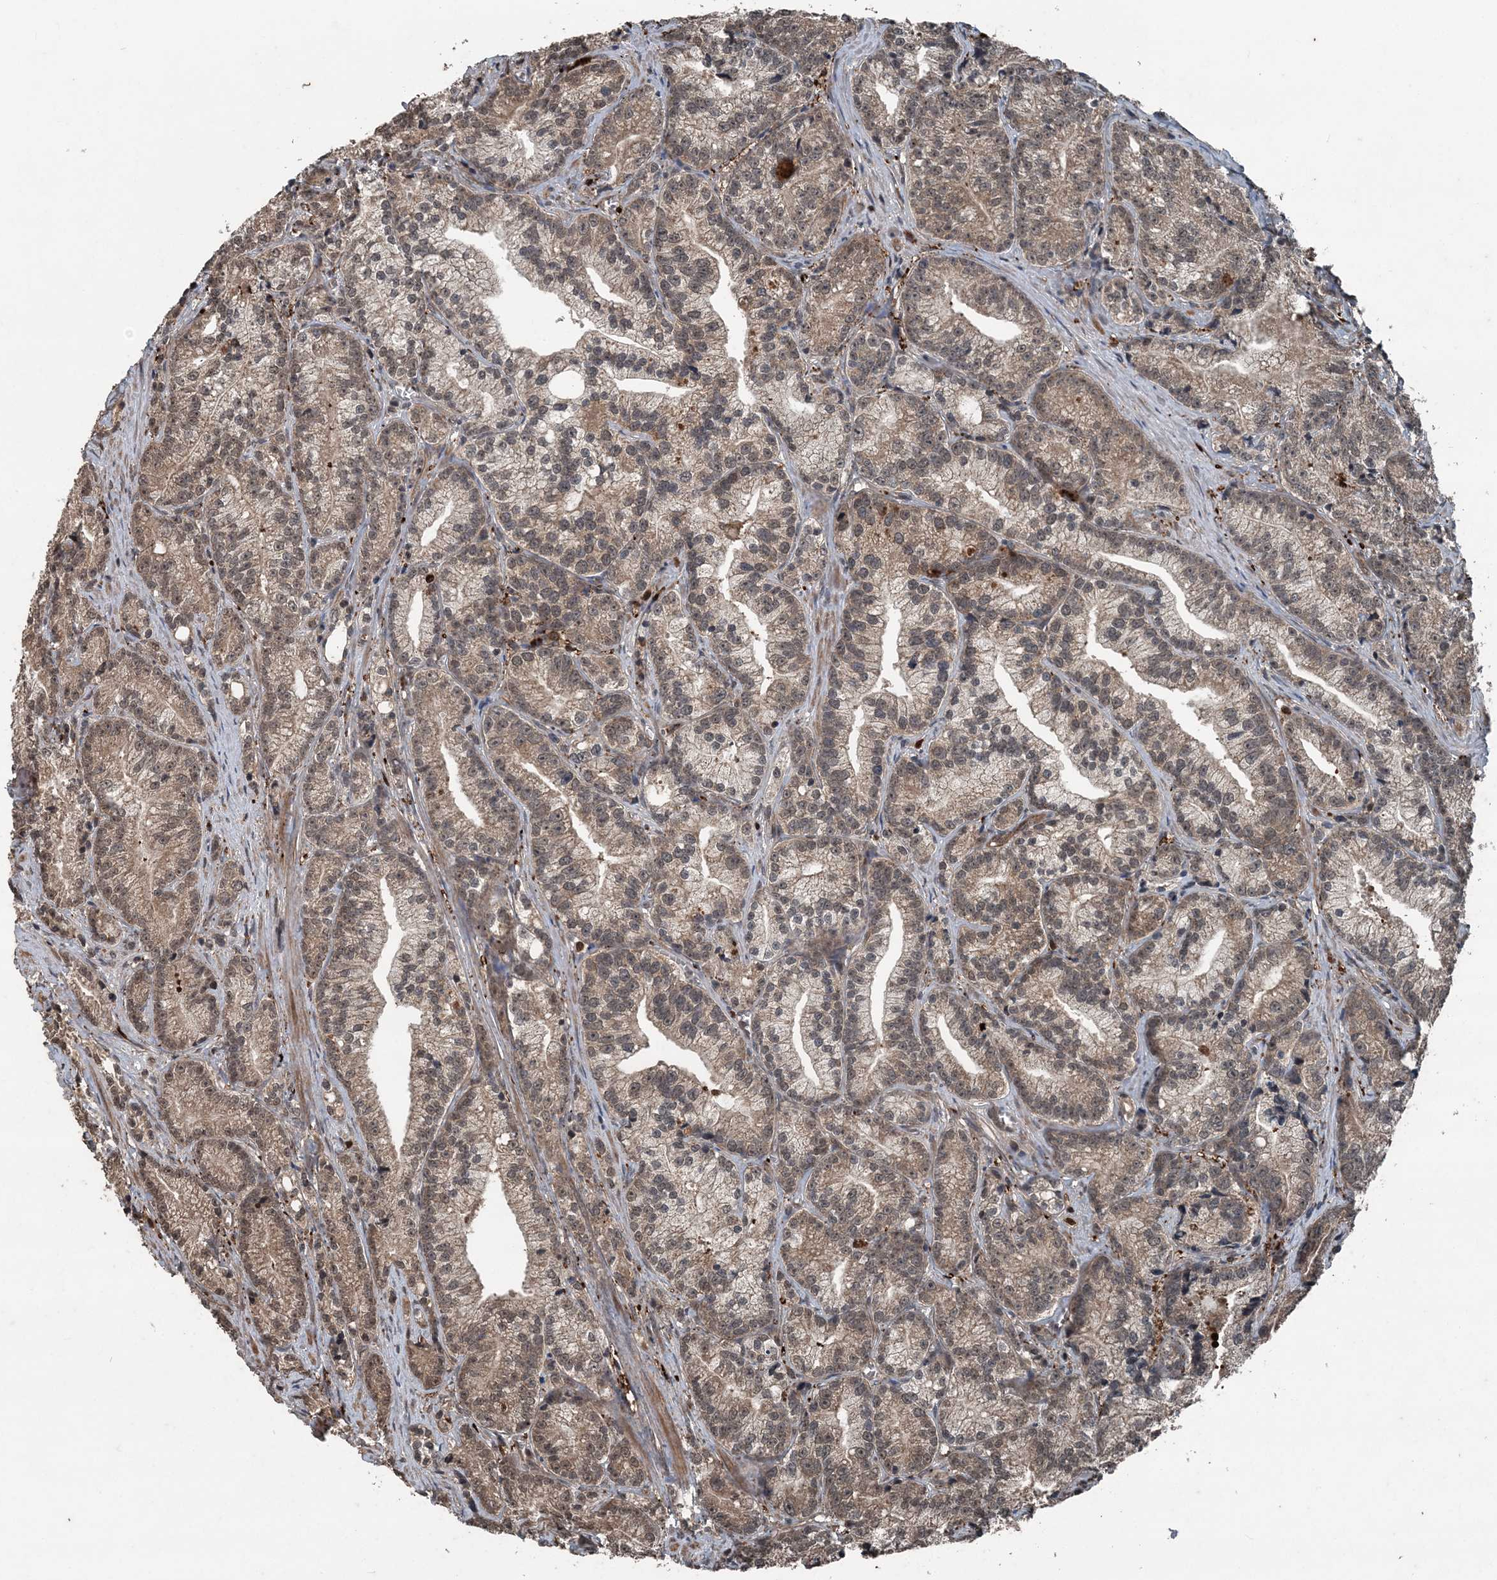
{"staining": {"intensity": "weak", "quantity": "25%-75%", "location": "cytoplasmic/membranous"}, "tissue": "prostate cancer", "cell_type": "Tumor cells", "image_type": "cancer", "snomed": [{"axis": "morphology", "description": "Adenocarcinoma, Low grade"}, {"axis": "topography", "description": "Prostate"}], "caption": "This is an image of IHC staining of low-grade adenocarcinoma (prostate), which shows weak positivity in the cytoplasmic/membranous of tumor cells.", "gene": "CFL1", "patient": {"sex": "male", "age": 89}}